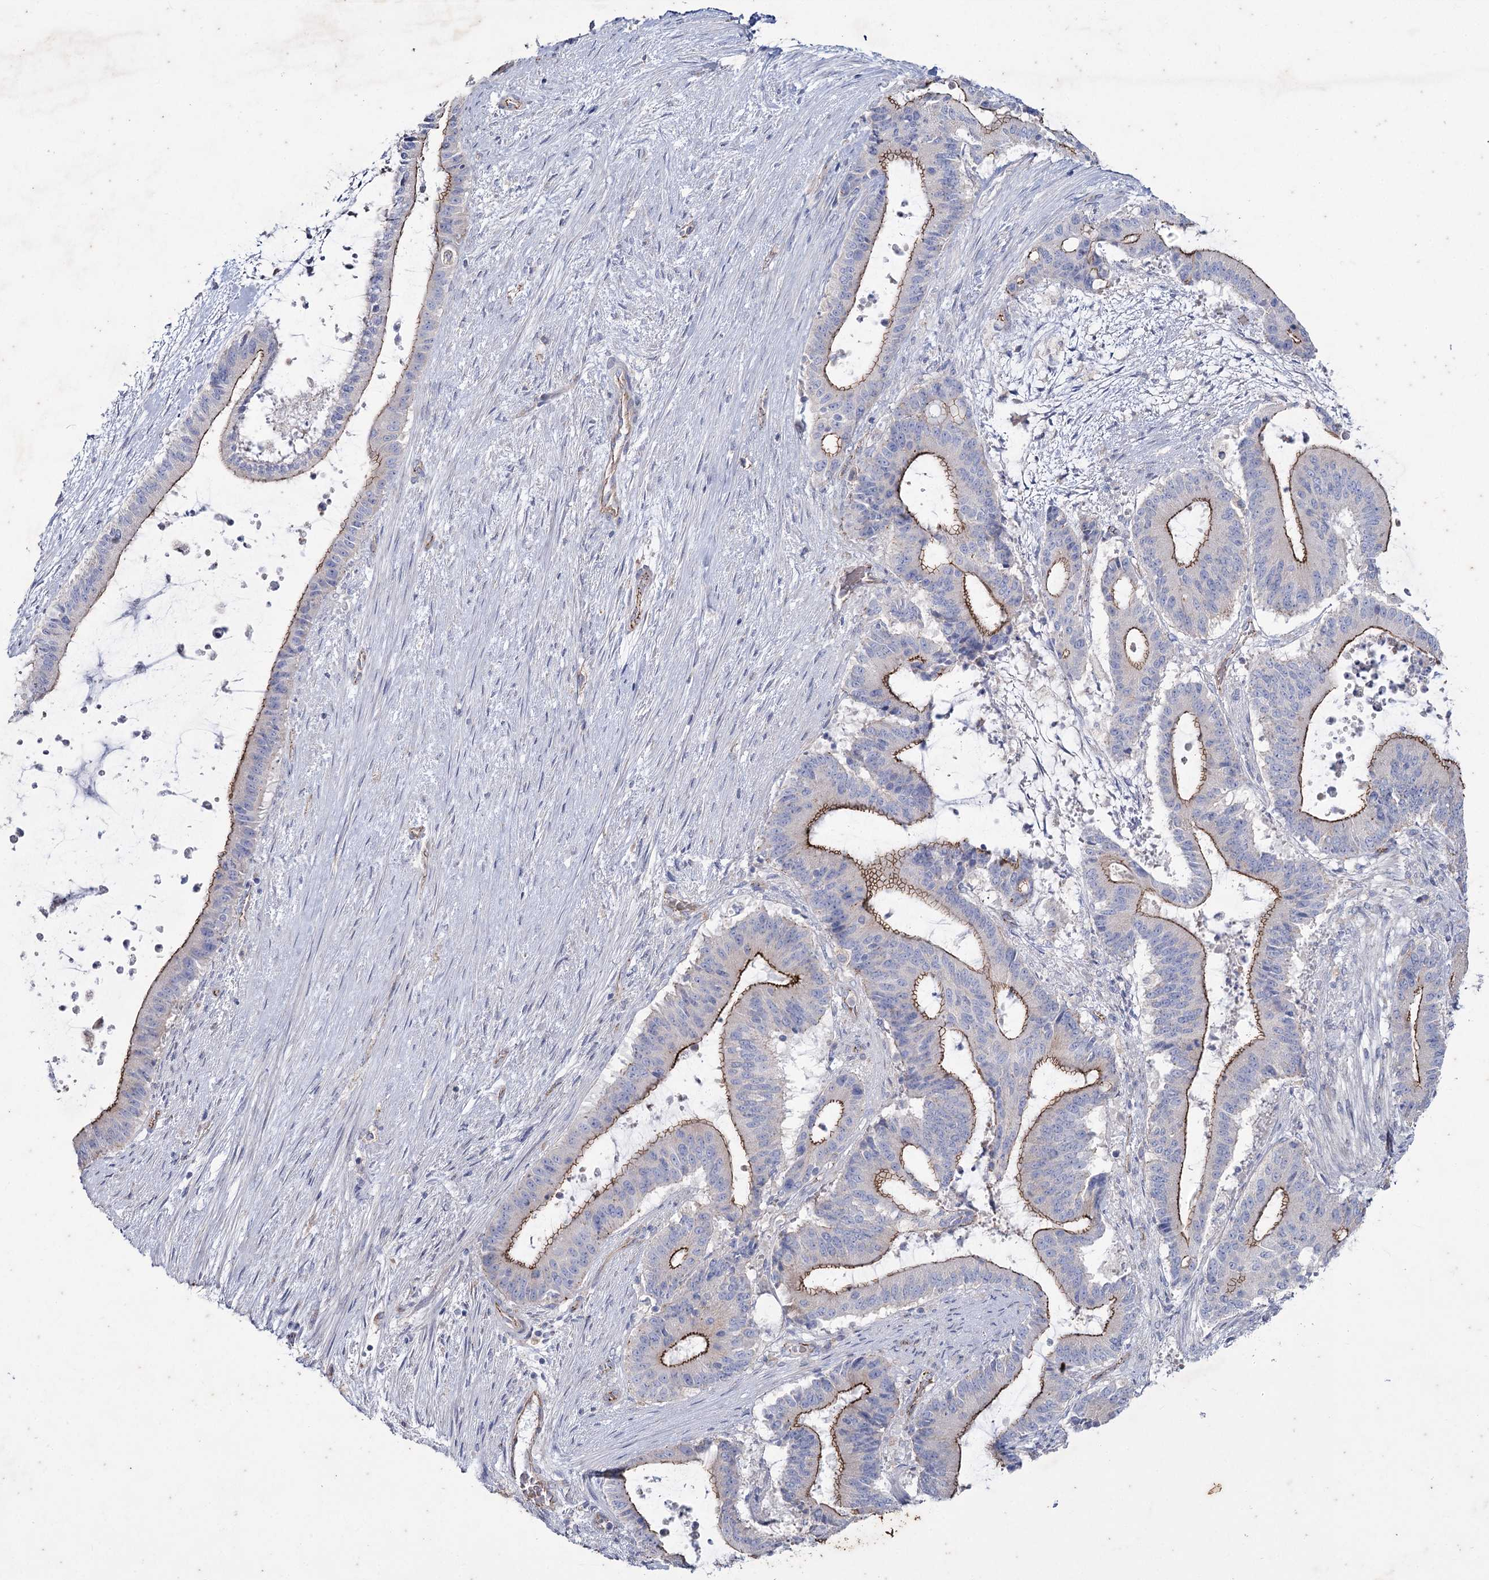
{"staining": {"intensity": "moderate", "quantity": ">75%", "location": "cytoplasmic/membranous"}, "tissue": "liver cancer", "cell_type": "Tumor cells", "image_type": "cancer", "snomed": [{"axis": "morphology", "description": "Normal tissue, NOS"}, {"axis": "morphology", "description": "Cholangiocarcinoma"}, {"axis": "topography", "description": "Liver"}, {"axis": "topography", "description": "Peripheral nerve tissue"}], "caption": "Human cholangiocarcinoma (liver) stained for a protein (brown) demonstrates moderate cytoplasmic/membranous positive positivity in about >75% of tumor cells.", "gene": "LDLRAD3", "patient": {"sex": "female", "age": 73}}